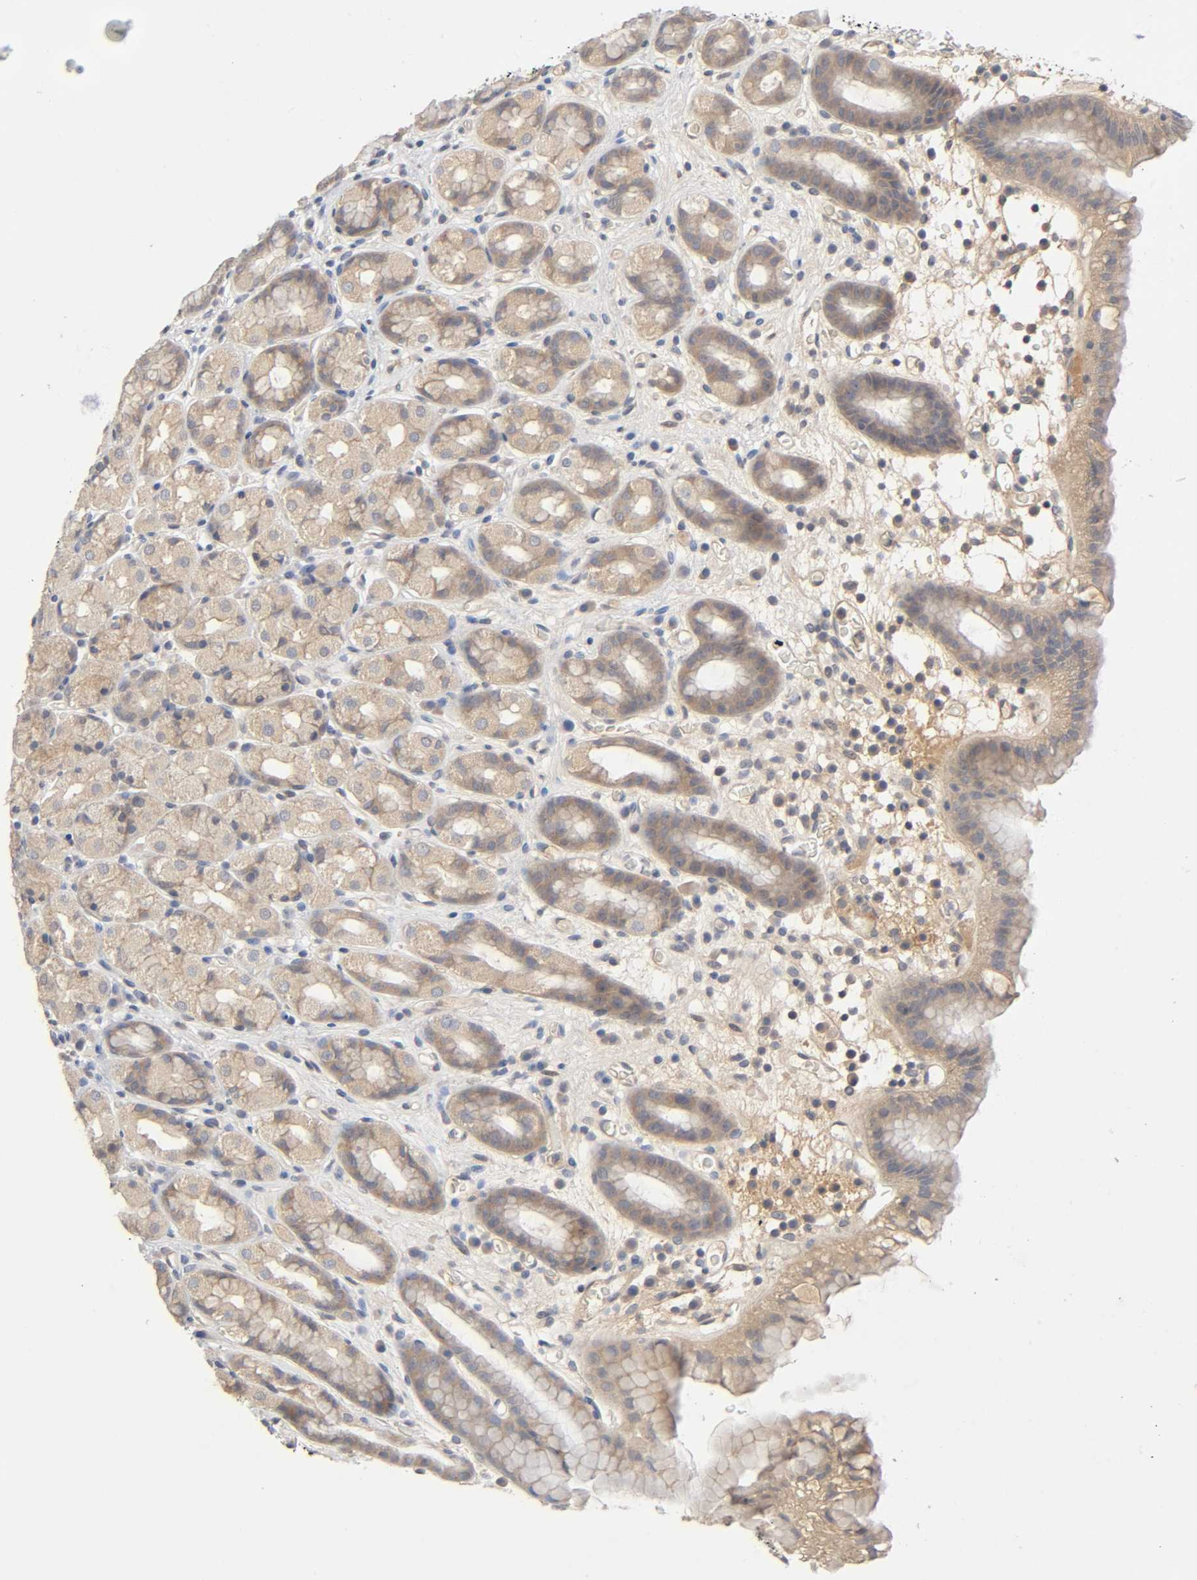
{"staining": {"intensity": "moderate", "quantity": ">75%", "location": "cytoplasmic/membranous"}, "tissue": "stomach", "cell_type": "Glandular cells", "image_type": "normal", "snomed": [{"axis": "morphology", "description": "Normal tissue, NOS"}, {"axis": "topography", "description": "Stomach, upper"}], "caption": "High-magnification brightfield microscopy of normal stomach stained with DAB (brown) and counterstained with hematoxylin (blue). glandular cells exhibit moderate cytoplasmic/membranous staining is present in approximately>75% of cells.", "gene": "CPB2", "patient": {"sex": "male", "age": 68}}